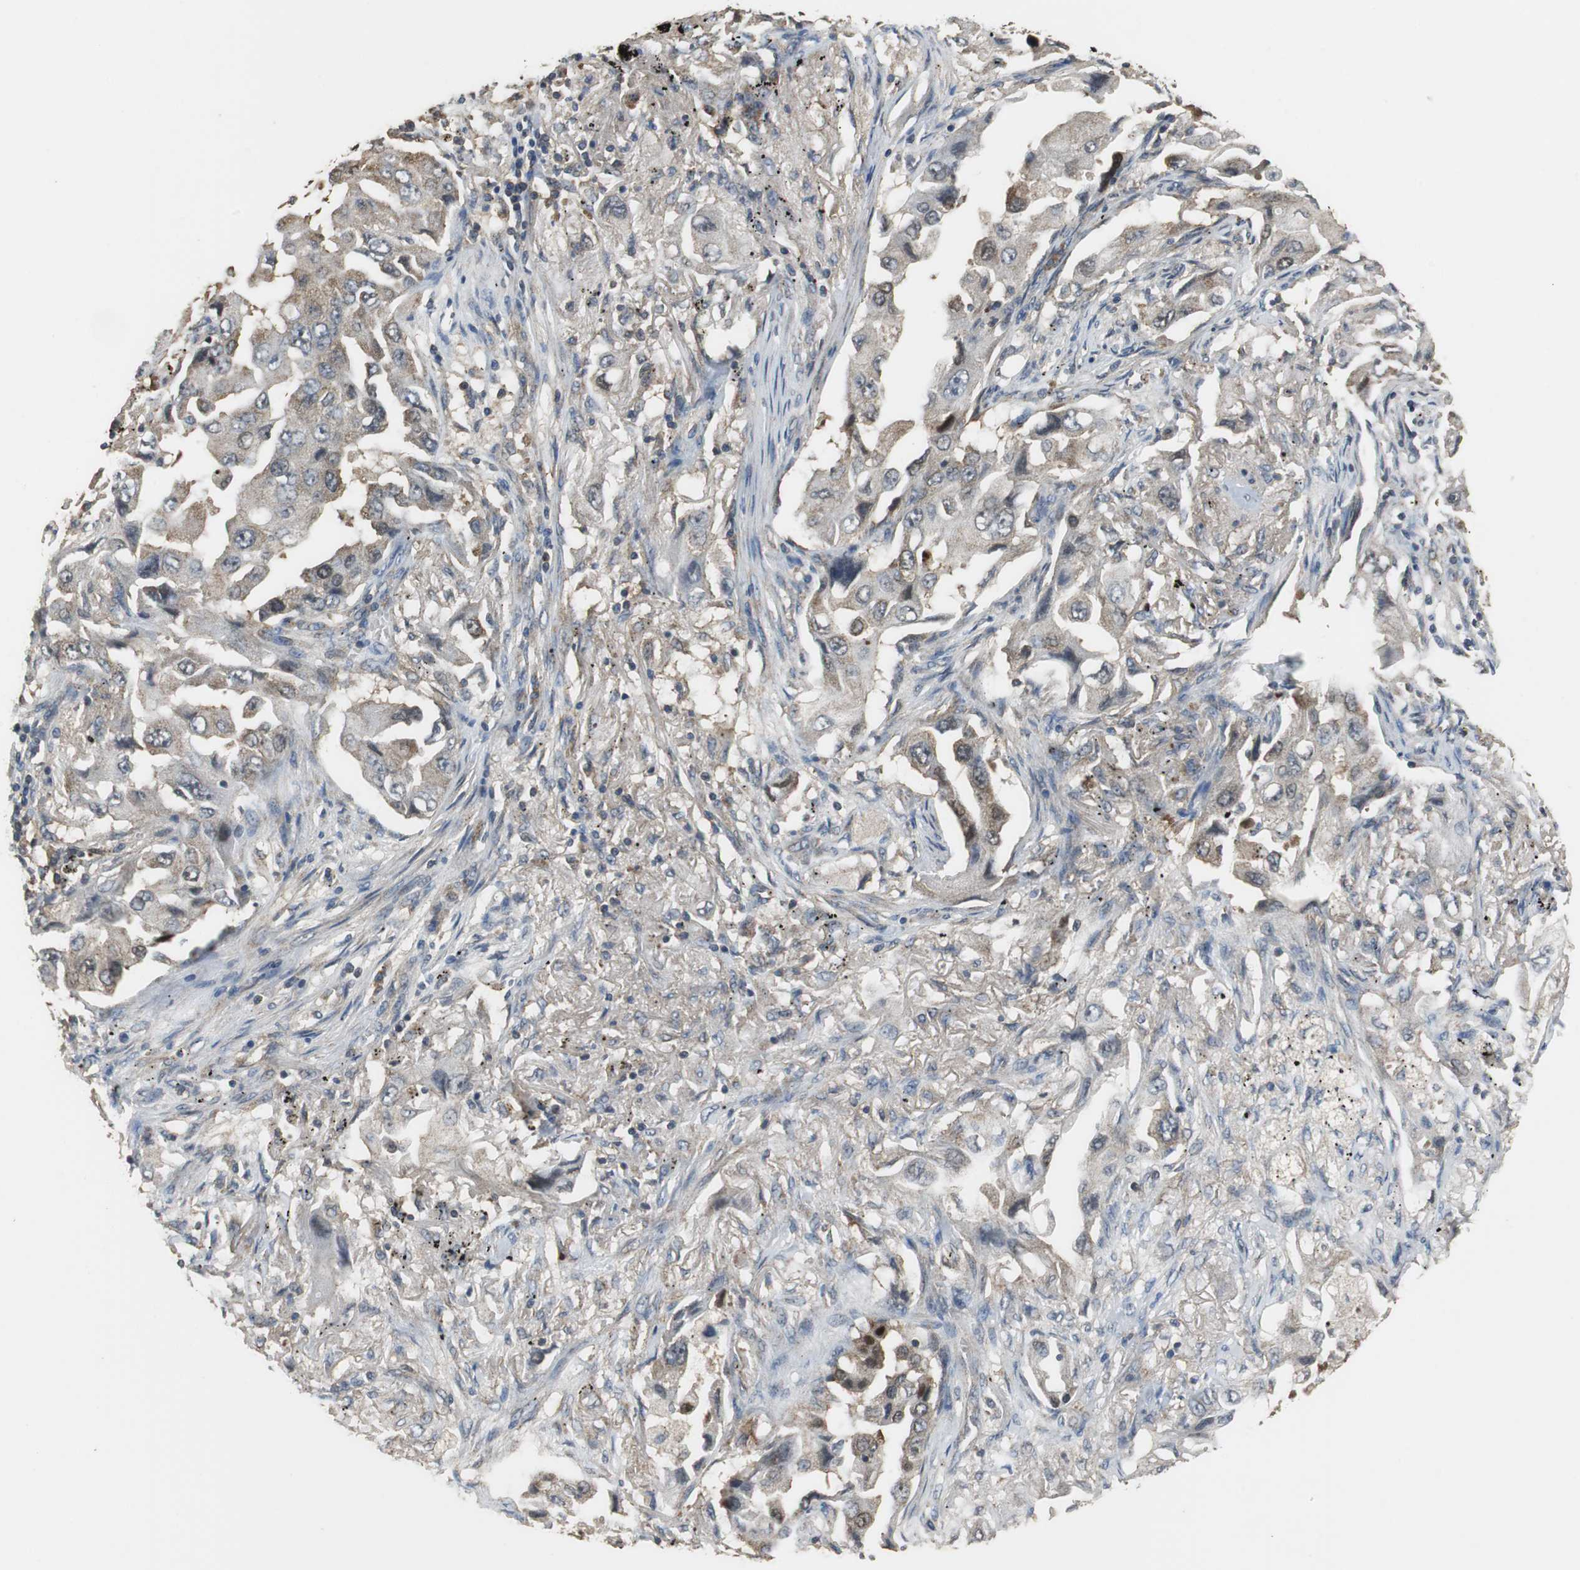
{"staining": {"intensity": "weak", "quantity": "25%-75%", "location": "cytoplasmic/membranous"}, "tissue": "lung cancer", "cell_type": "Tumor cells", "image_type": "cancer", "snomed": [{"axis": "morphology", "description": "Adenocarcinoma, NOS"}, {"axis": "topography", "description": "Lung"}], "caption": "Lung adenocarcinoma stained for a protein demonstrates weak cytoplasmic/membranous positivity in tumor cells. Using DAB (3,3'-diaminobenzidine) (brown) and hematoxylin (blue) stains, captured at high magnification using brightfield microscopy.", "gene": "VBP1", "patient": {"sex": "female", "age": 65}}